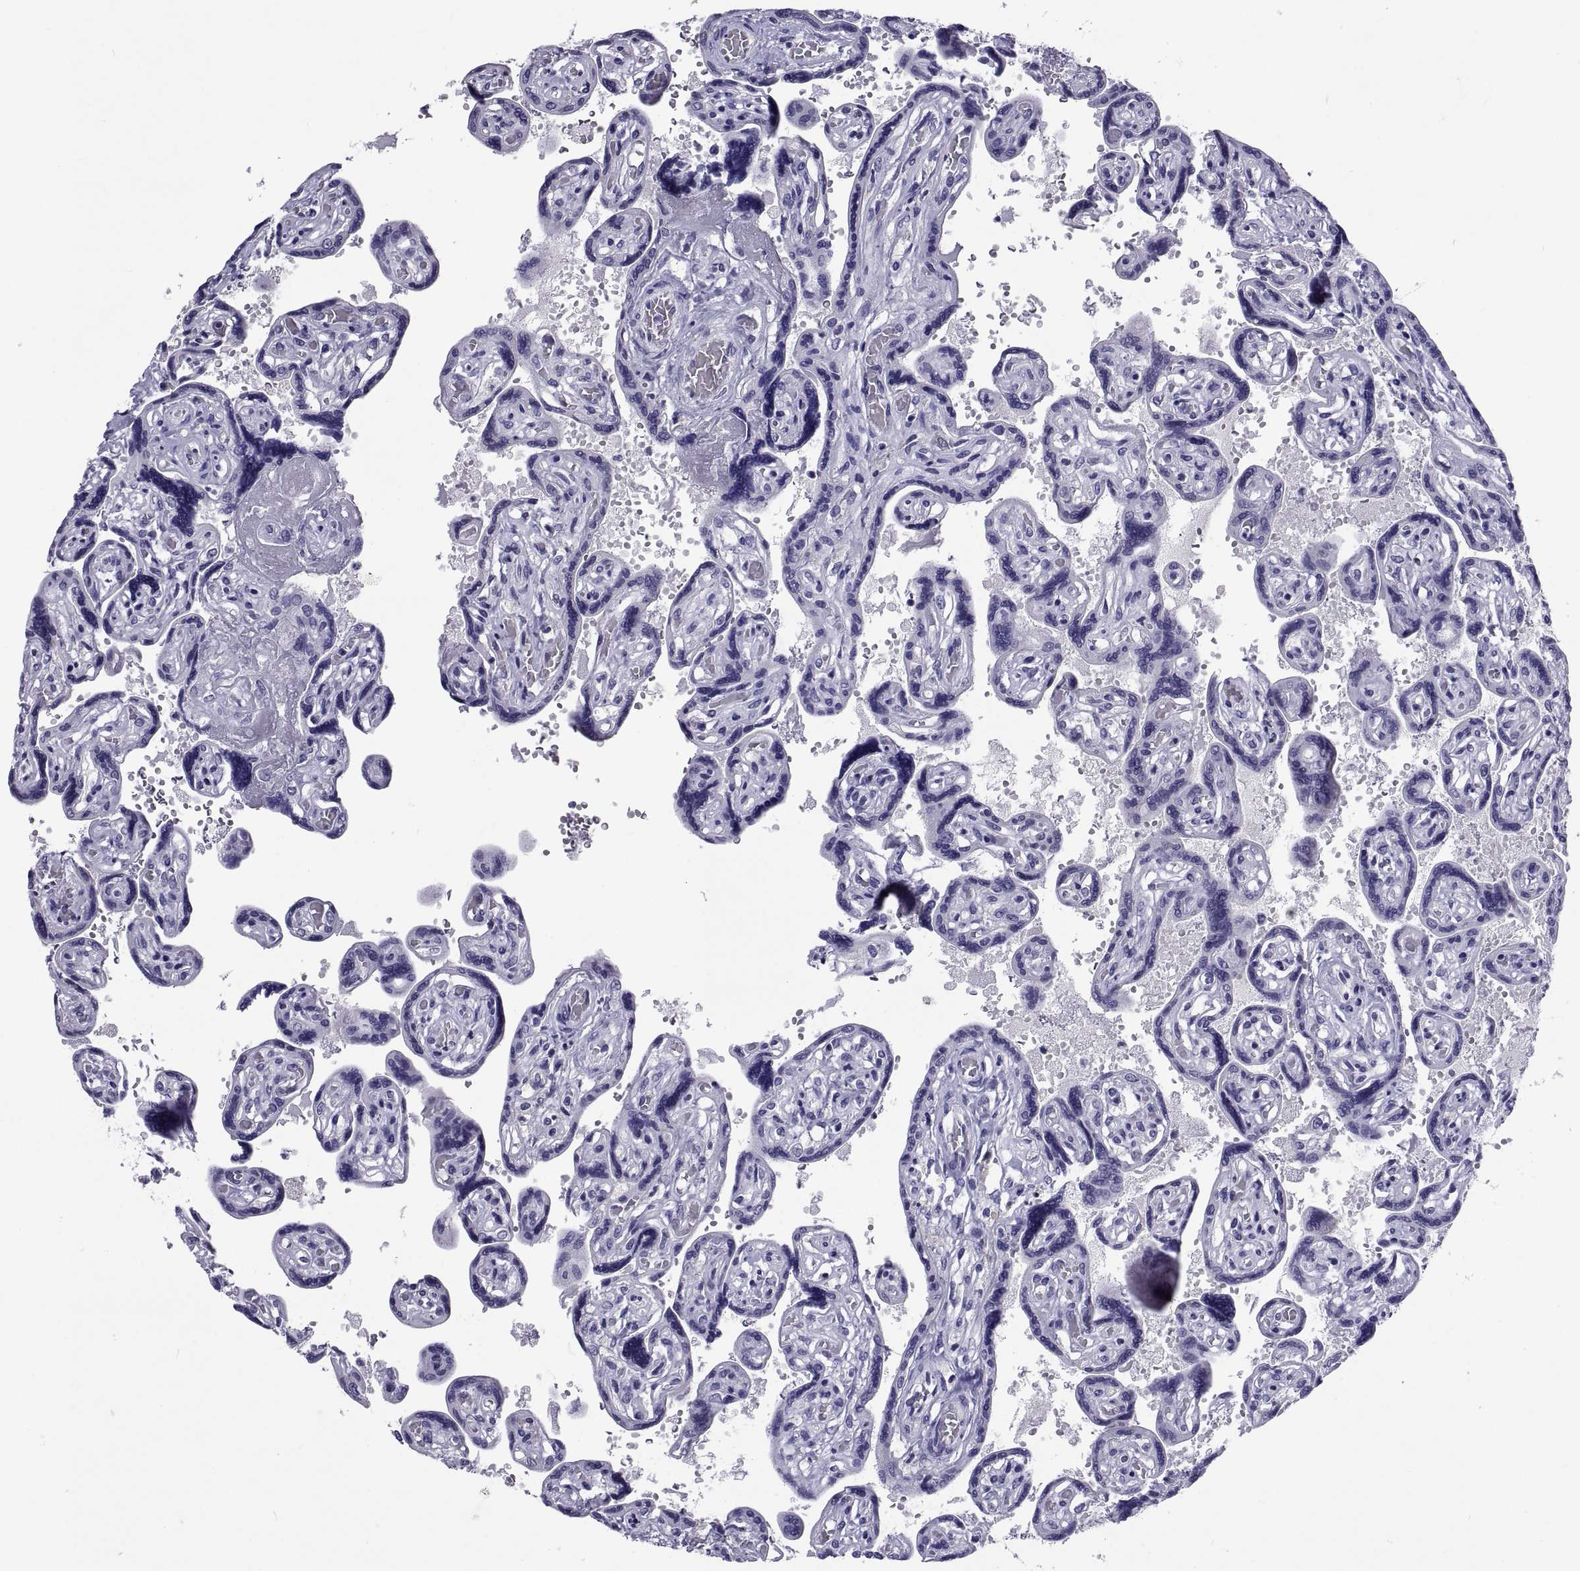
{"staining": {"intensity": "negative", "quantity": "none", "location": "none"}, "tissue": "placenta", "cell_type": "Decidual cells", "image_type": "normal", "snomed": [{"axis": "morphology", "description": "Normal tissue, NOS"}, {"axis": "topography", "description": "Placenta"}], "caption": "Placenta stained for a protein using immunohistochemistry (IHC) shows no staining decidual cells.", "gene": "TGFBR3L", "patient": {"sex": "female", "age": 32}}